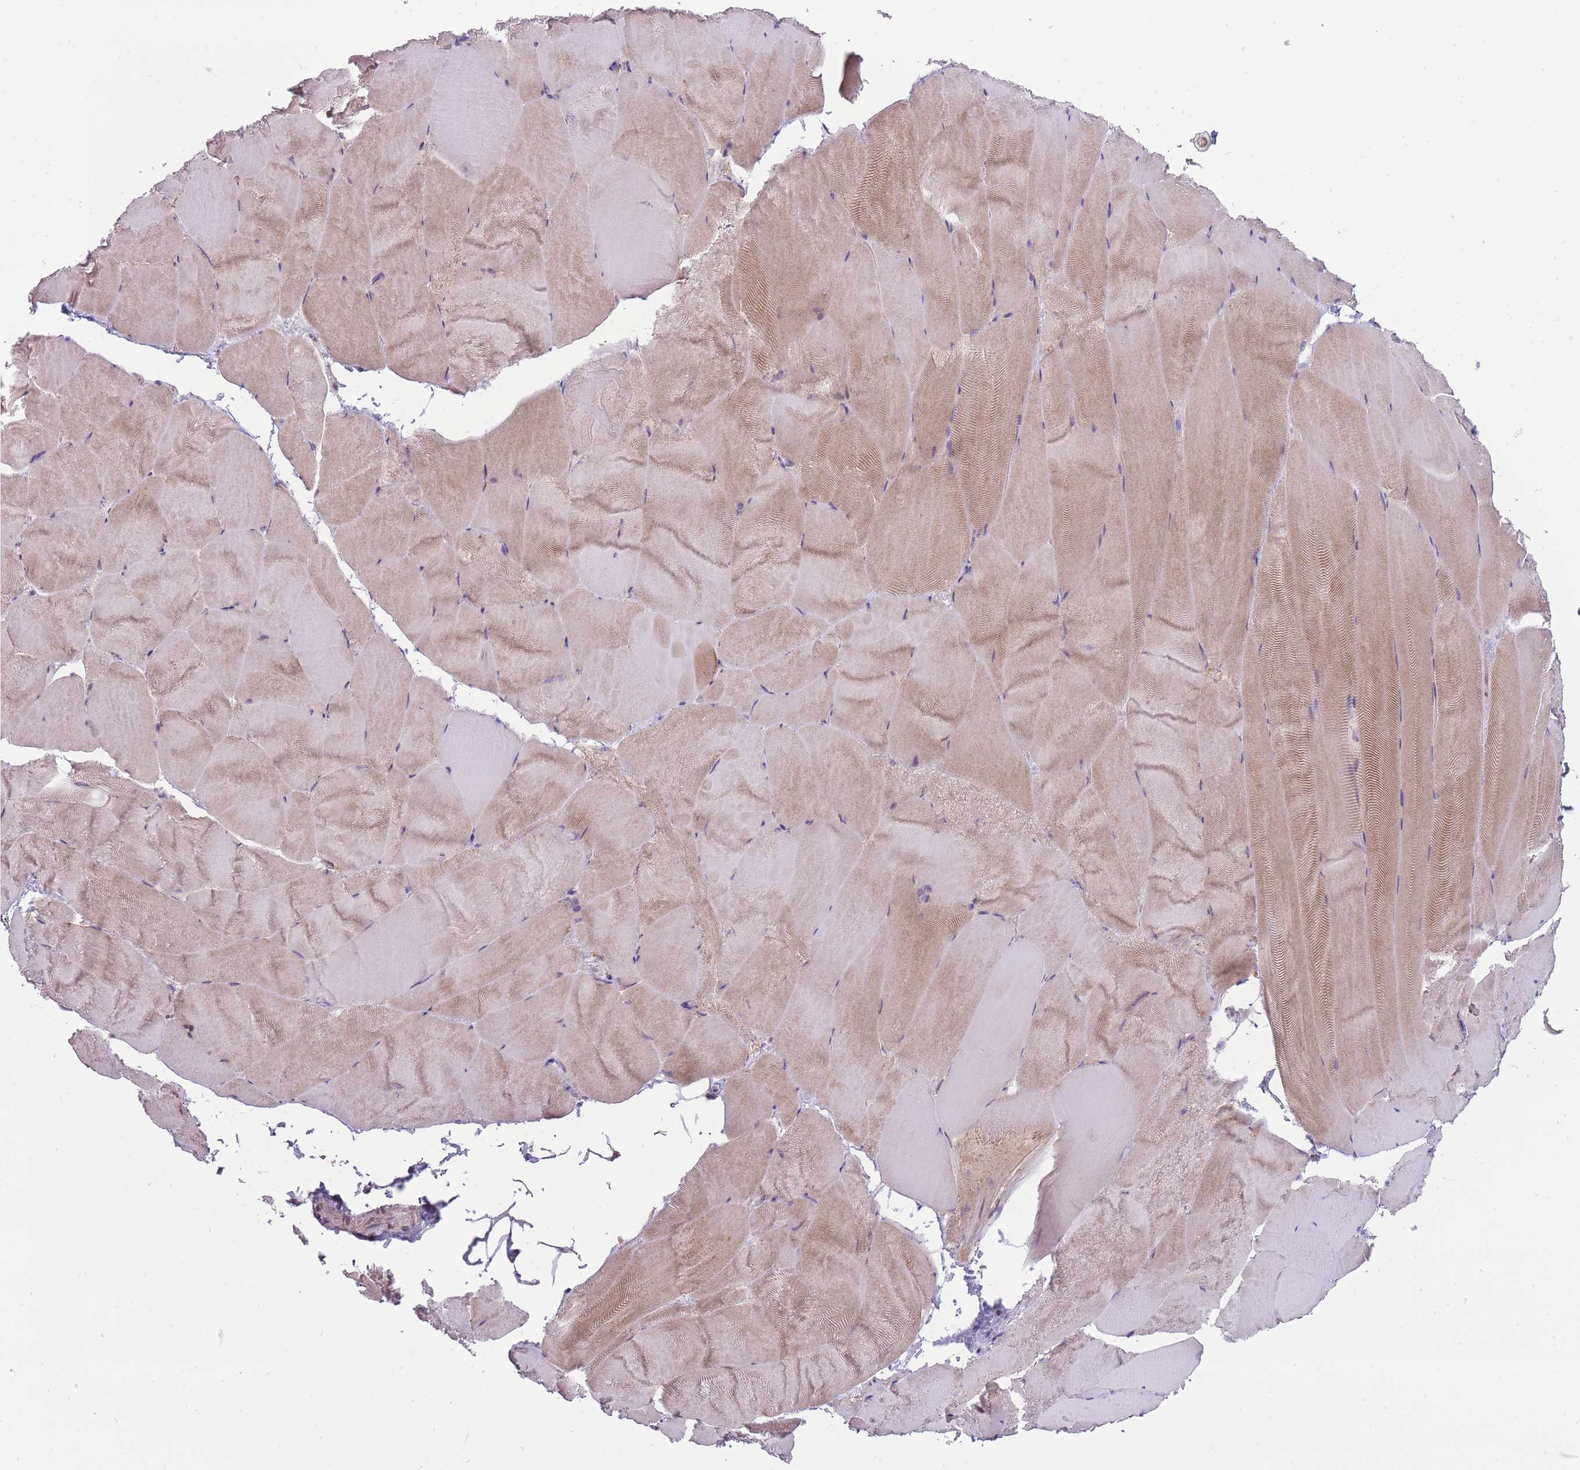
{"staining": {"intensity": "weak", "quantity": "25%-75%", "location": "cytoplasmic/membranous"}, "tissue": "skeletal muscle", "cell_type": "Myocytes", "image_type": "normal", "snomed": [{"axis": "morphology", "description": "Normal tissue, NOS"}, {"axis": "topography", "description": "Skeletal muscle"}], "caption": "This micrograph demonstrates normal skeletal muscle stained with immunohistochemistry to label a protein in brown. The cytoplasmic/membranous of myocytes show weak positivity for the protein. Nuclei are counter-stained blue.", "gene": "NELL1", "patient": {"sex": "female", "age": 64}}